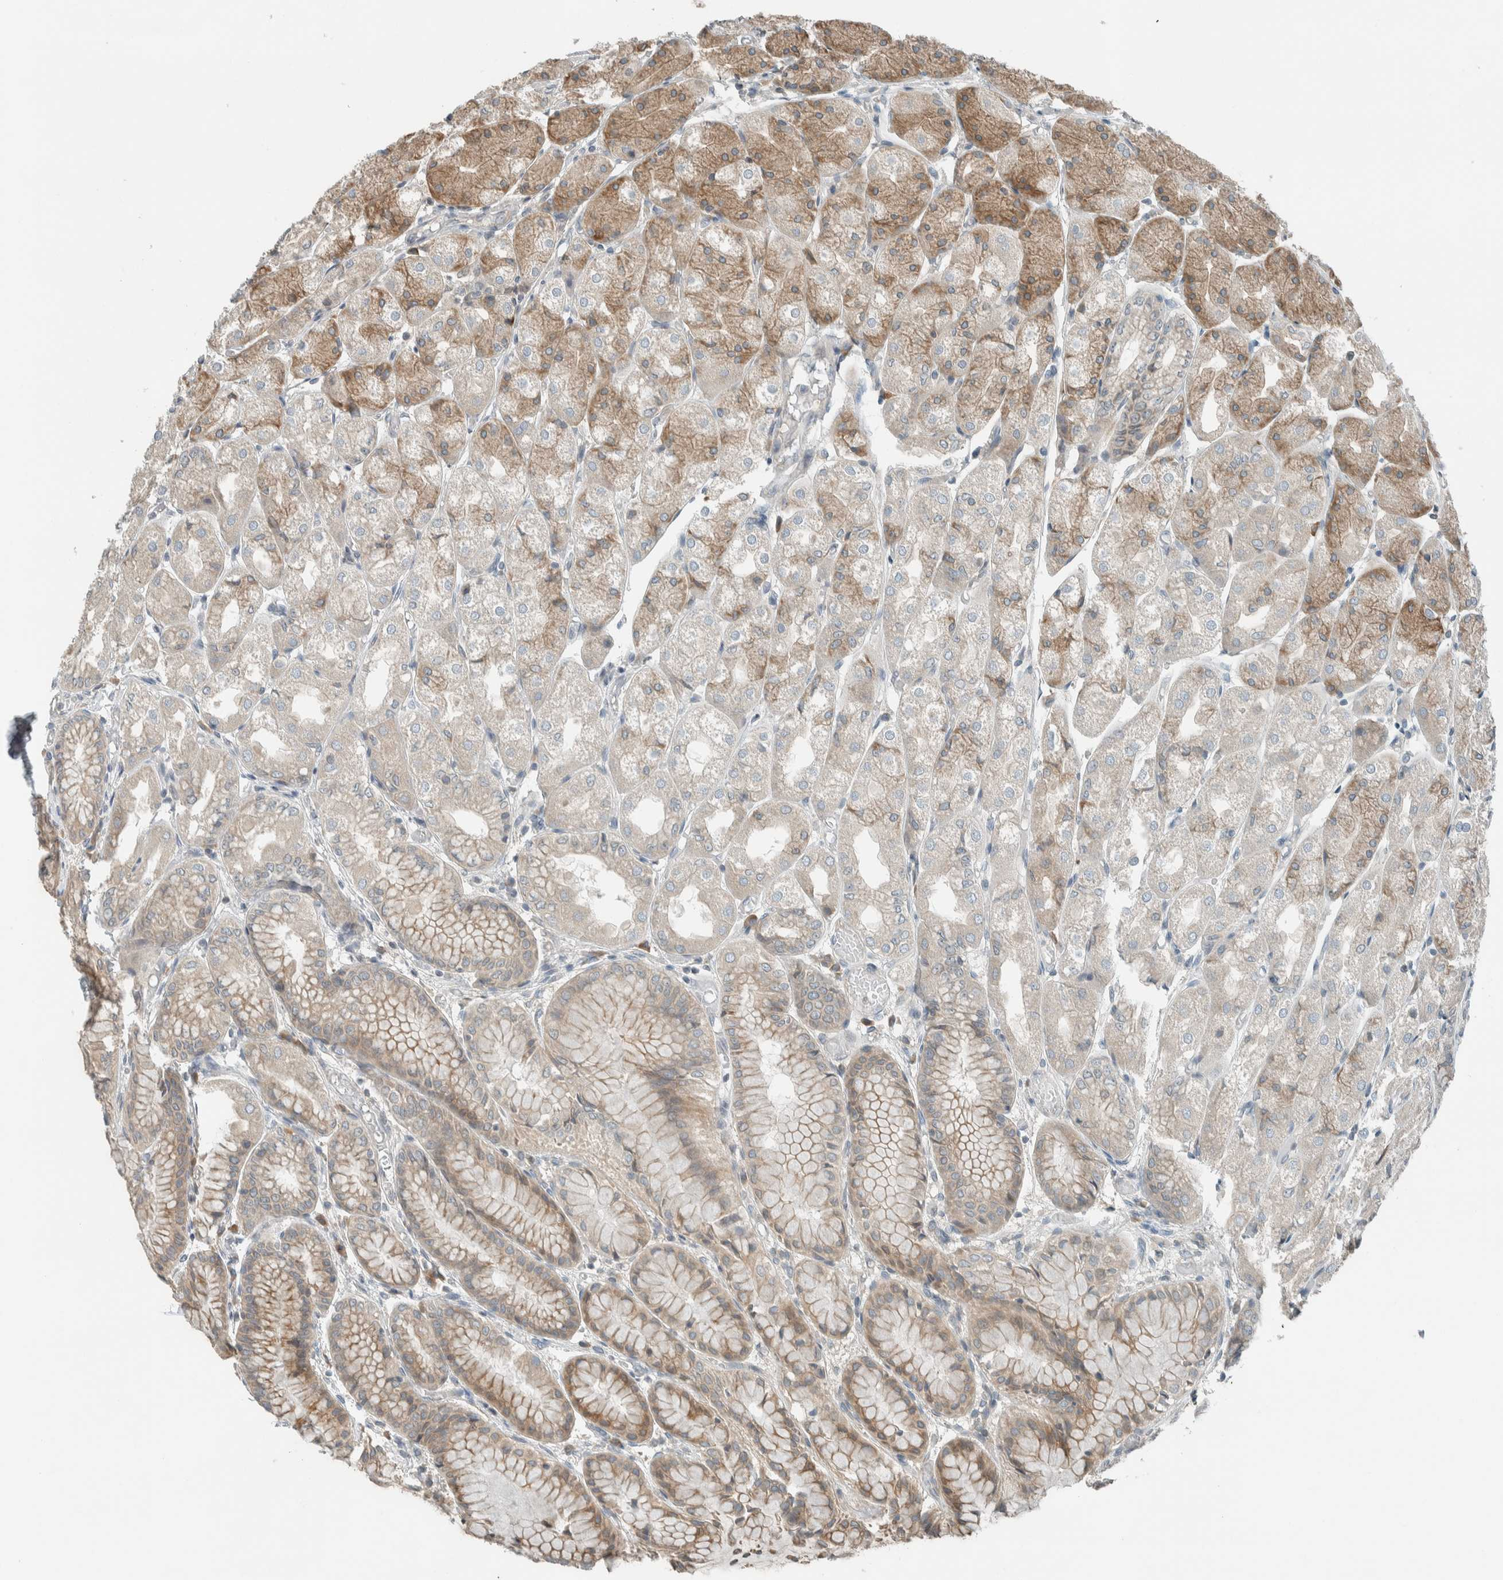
{"staining": {"intensity": "moderate", "quantity": "25%-75%", "location": "cytoplasmic/membranous"}, "tissue": "stomach", "cell_type": "Glandular cells", "image_type": "normal", "snomed": [{"axis": "morphology", "description": "Normal tissue, NOS"}, {"axis": "topography", "description": "Stomach, upper"}], "caption": "Immunohistochemical staining of normal stomach demonstrates moderate cytoplasmic/membranous protein staining in about 25%-75% of glandular cells. (DAB IHC with brightfield microscopy, high magnification).", "gene": "SEL1L", "patient": {"sex": "male", "age": 72}}